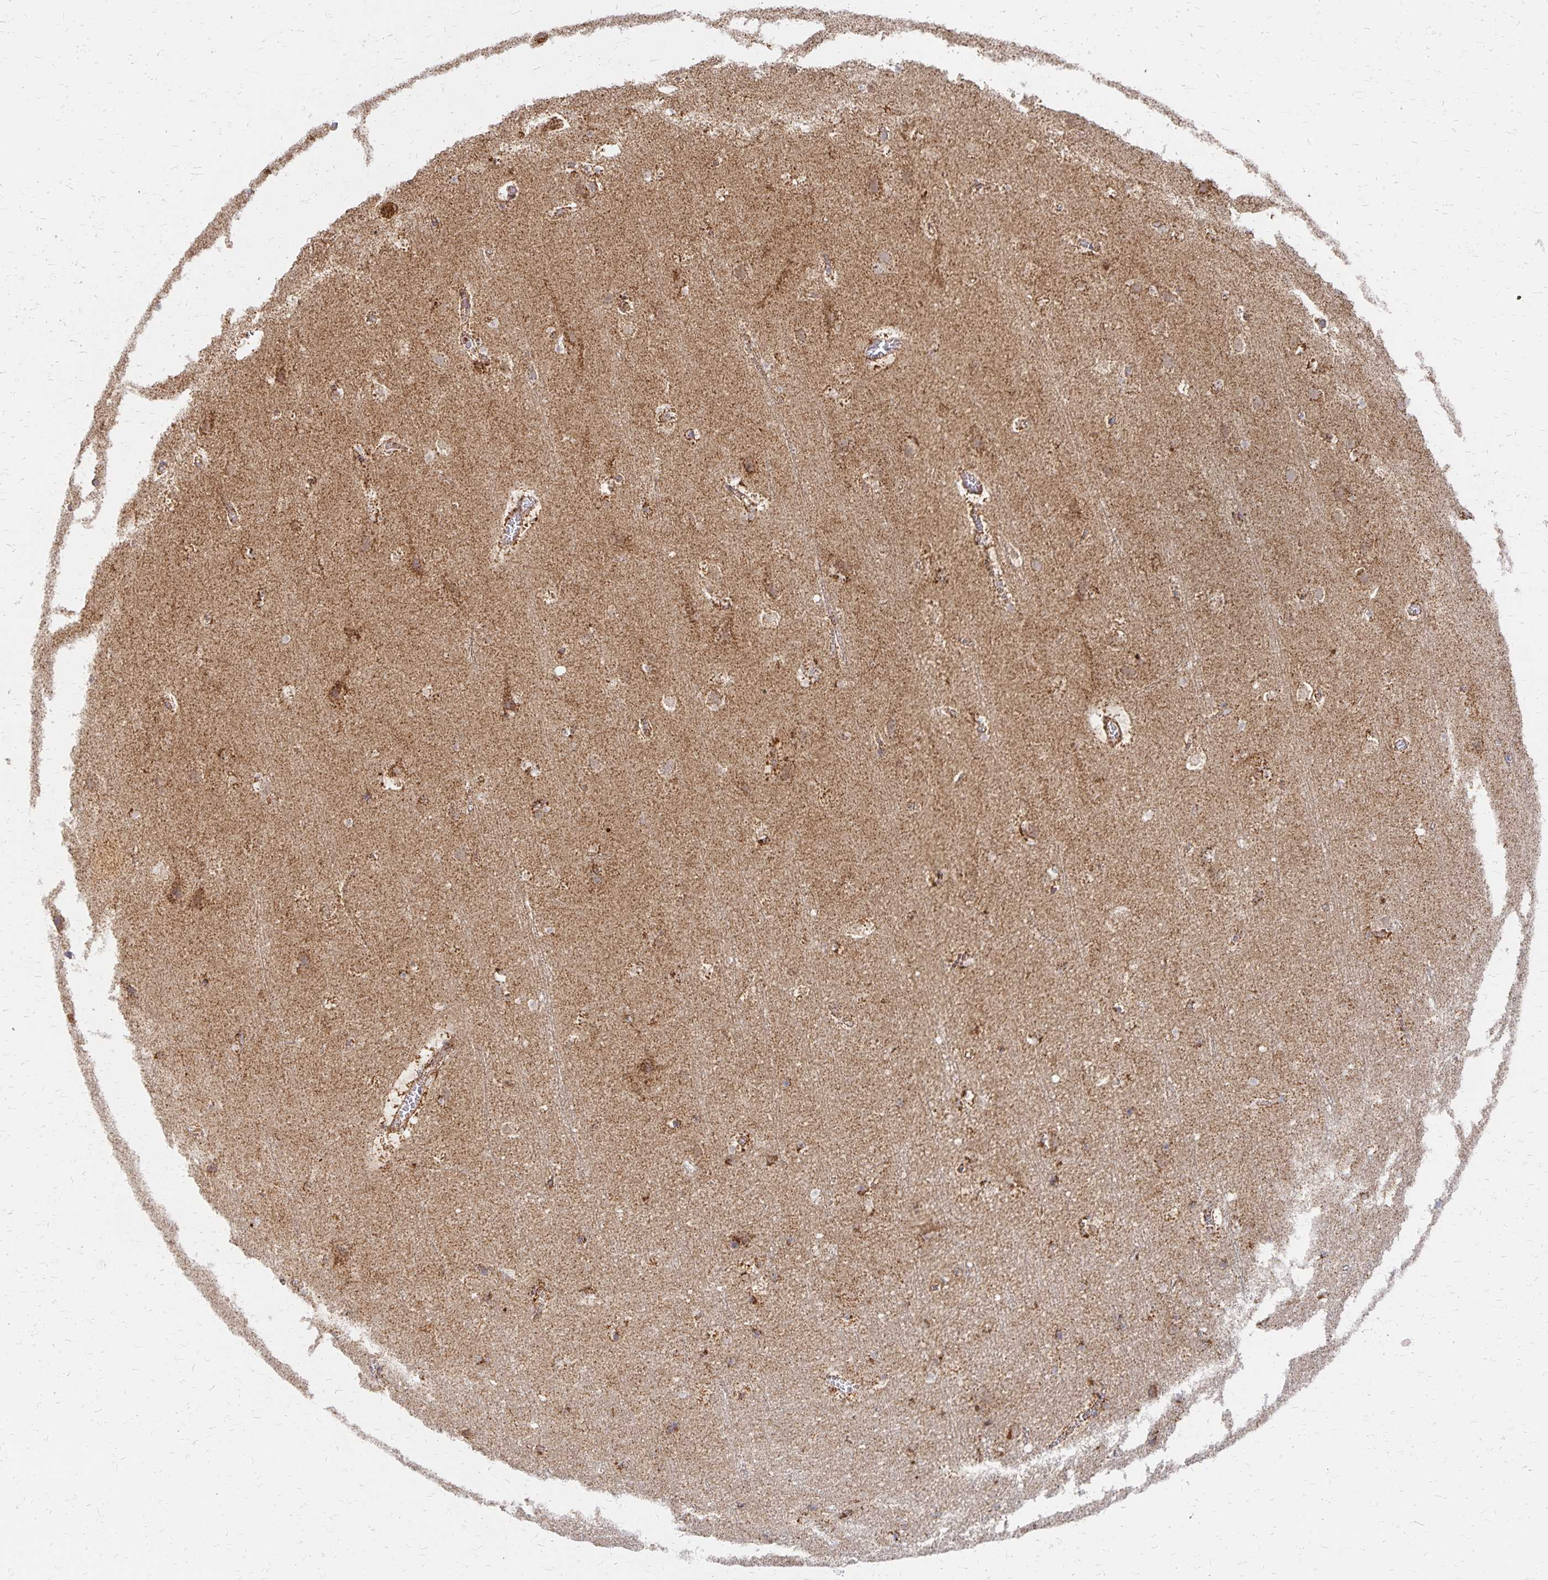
{"staining": {"intensity": "moderate", "quantity": ">75%", "location": "cytoplasmic/membranous"}, "tissue": "cerebral cortex", "cell_type": "Endothelial cells", "image_type": "normal", "snomed": [{"axis": "morphology", "description": "Normal tissue, NOS"}, {"axis": "topography", "description": "Cerebral cortex"}], "caption": "Unremarkable cerebral cortex displays moderate cytoplasmic/membranous positivity in approximately >75% of endothelial cells.", "gene": "STOML2", "patient": {"sex": "female", "age": 42}}